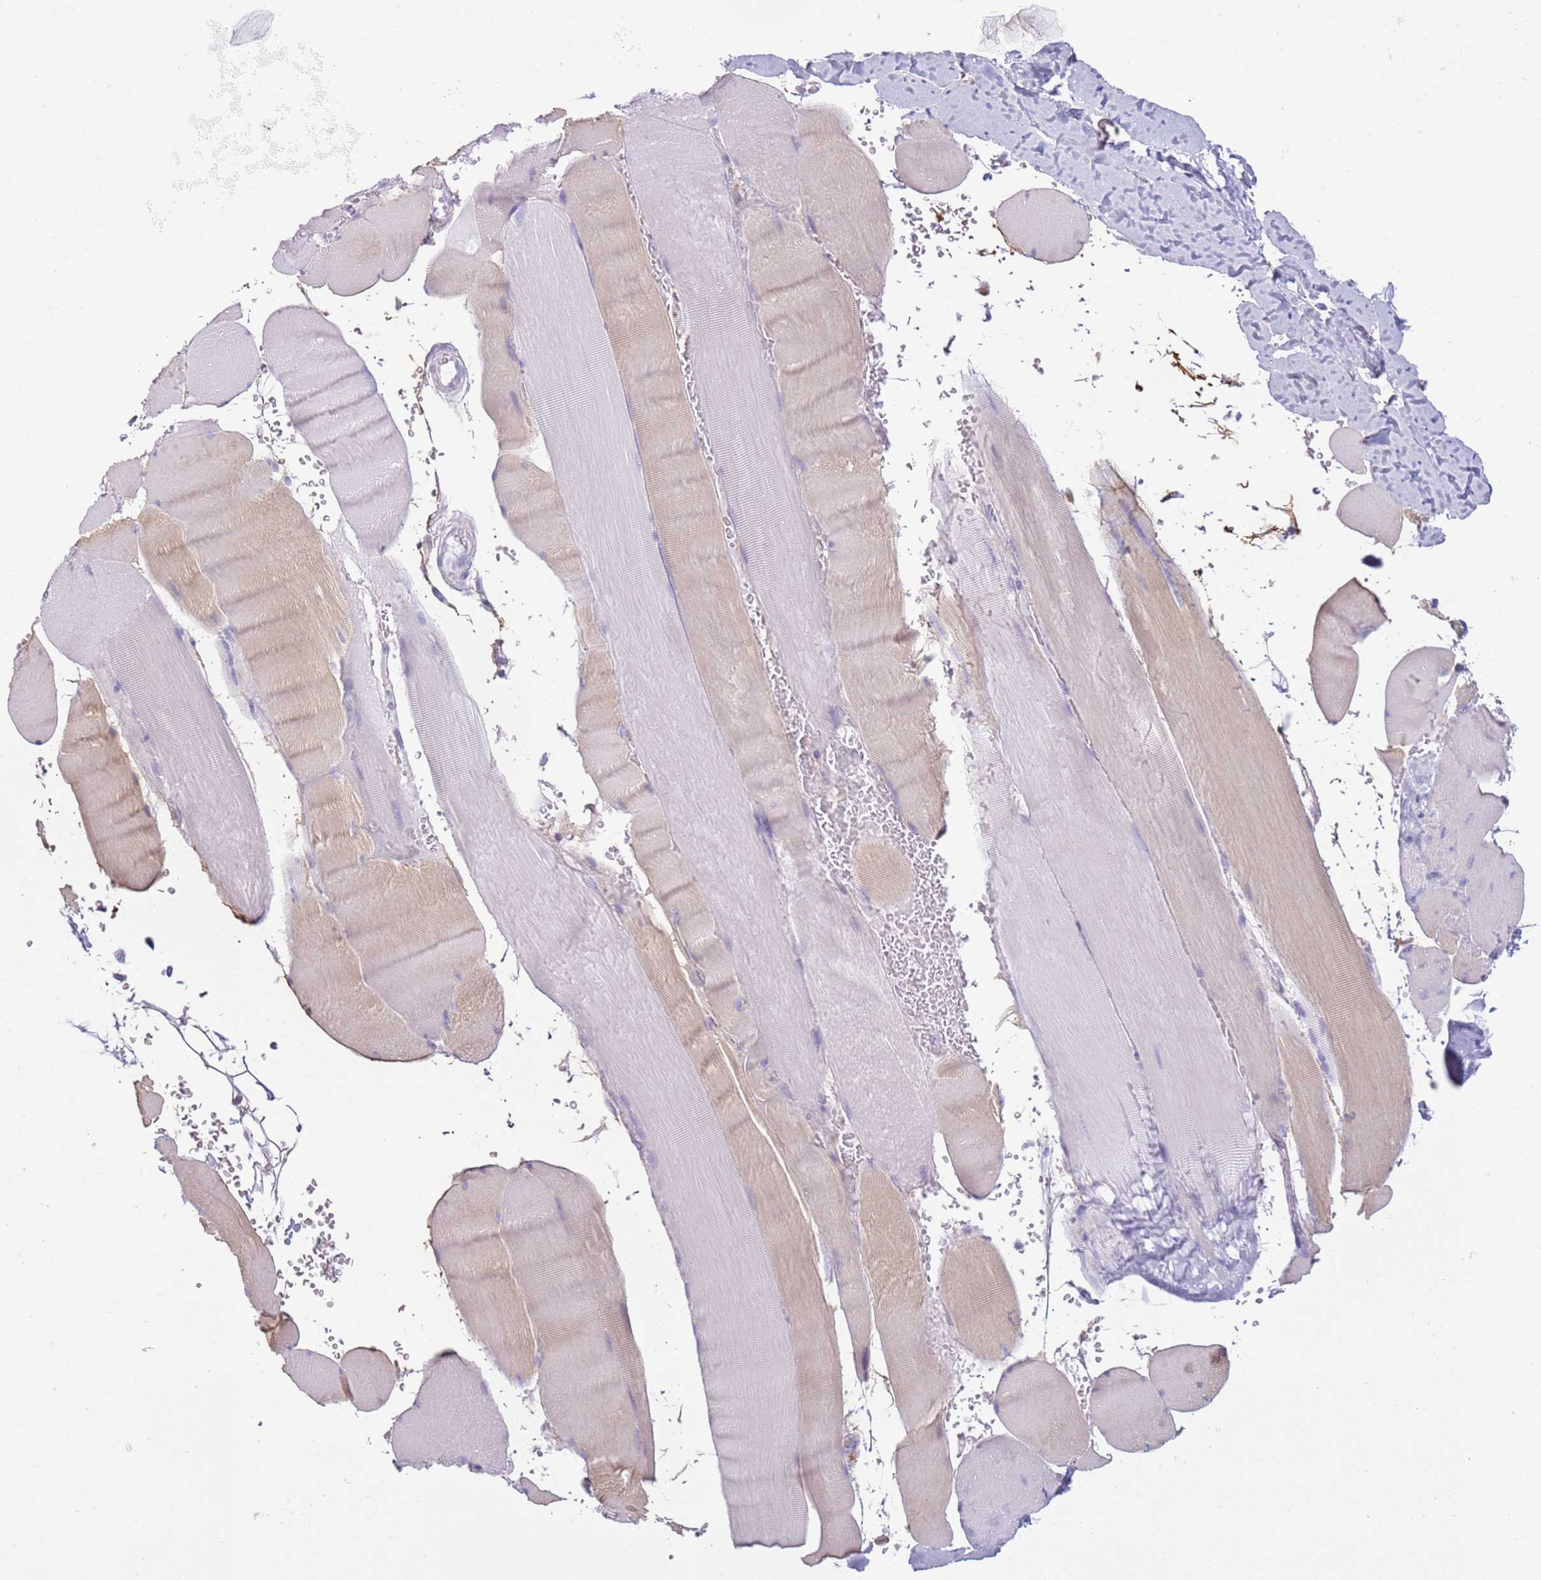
{"staining": {"intensity": "weak", "quantity": "25%-75%", "location": "cytoplasmic/membranous"}, "tissue": "skeletal muscle", "cell_type": "Myocytes", "image_type": "normal", "snomed": [{"axis": "morphology", "description": "Normal tissue, NOS"}, {"axis": "topography", "description": "Skeletal muscle"}, {"axis": "topography", "description": "Head-Neck"}], "caption": "A photomicrograph of human skeletal muscle stained for a protein reveals weak cytoplasmic/membranous brown staining in myocytes. (brown staining indicates protein expression, while blue staining denotes nuclei).", "gene": "OAF", "patient": {"sex": "male", "age": 66}}